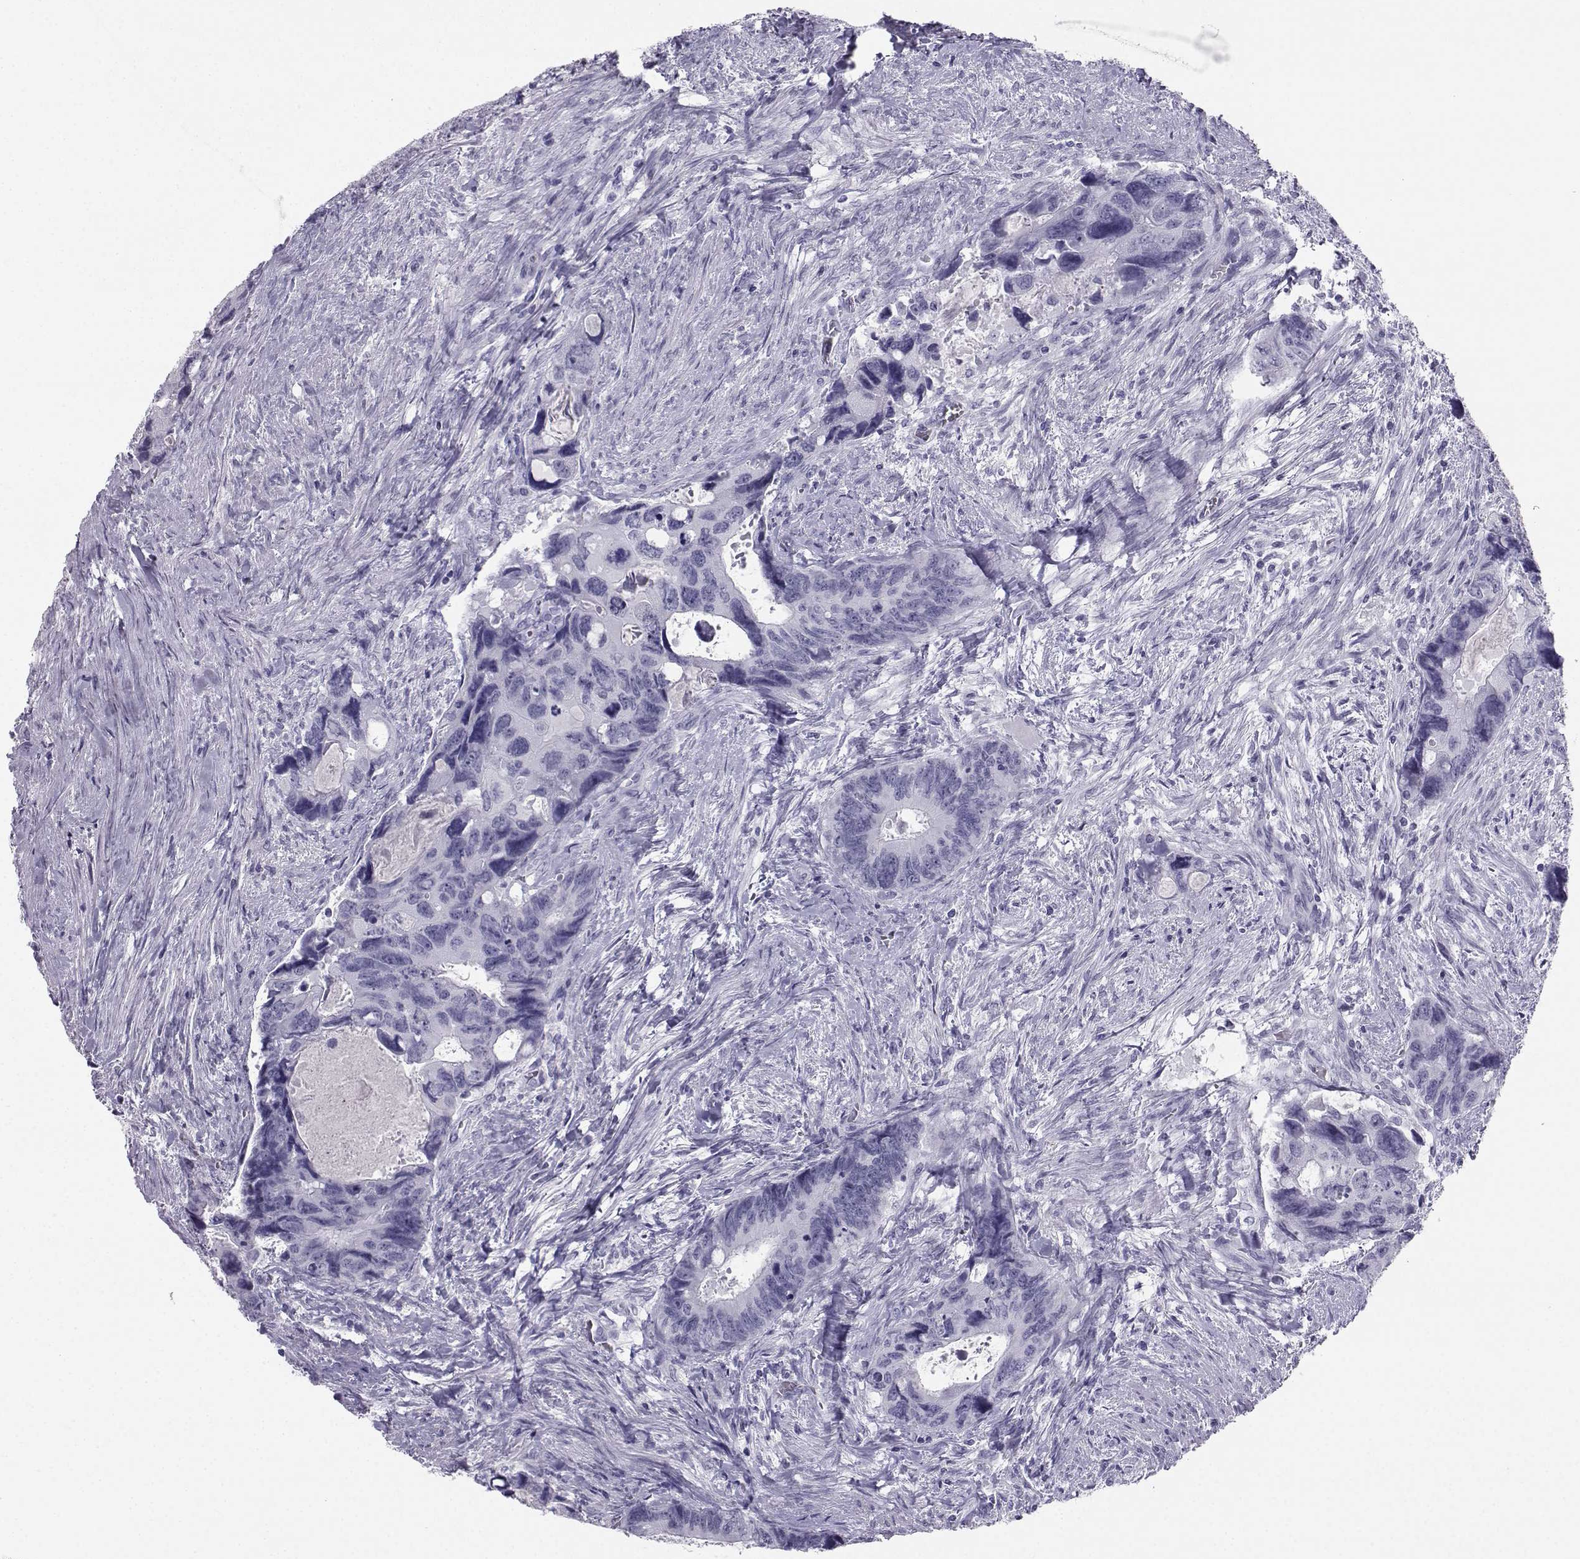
{"staining": {"intensity": "negative", "quantity": "none", "location": "none"}, "tissue": "colorectal cancer", "cell_type": "Tumor cells", "image_type": "cancer", "snomed": [{"axis": "morphology", "description": "Adenocarcinoma, NOS"}, {"axis": "topography", "description": "Rectum"}], "caption": "The histopathology image displays no staining of tumor cells in colorectal adenocarcinoma.", "gene": "SST", "patient": {"sex": "male", "age": 62}}